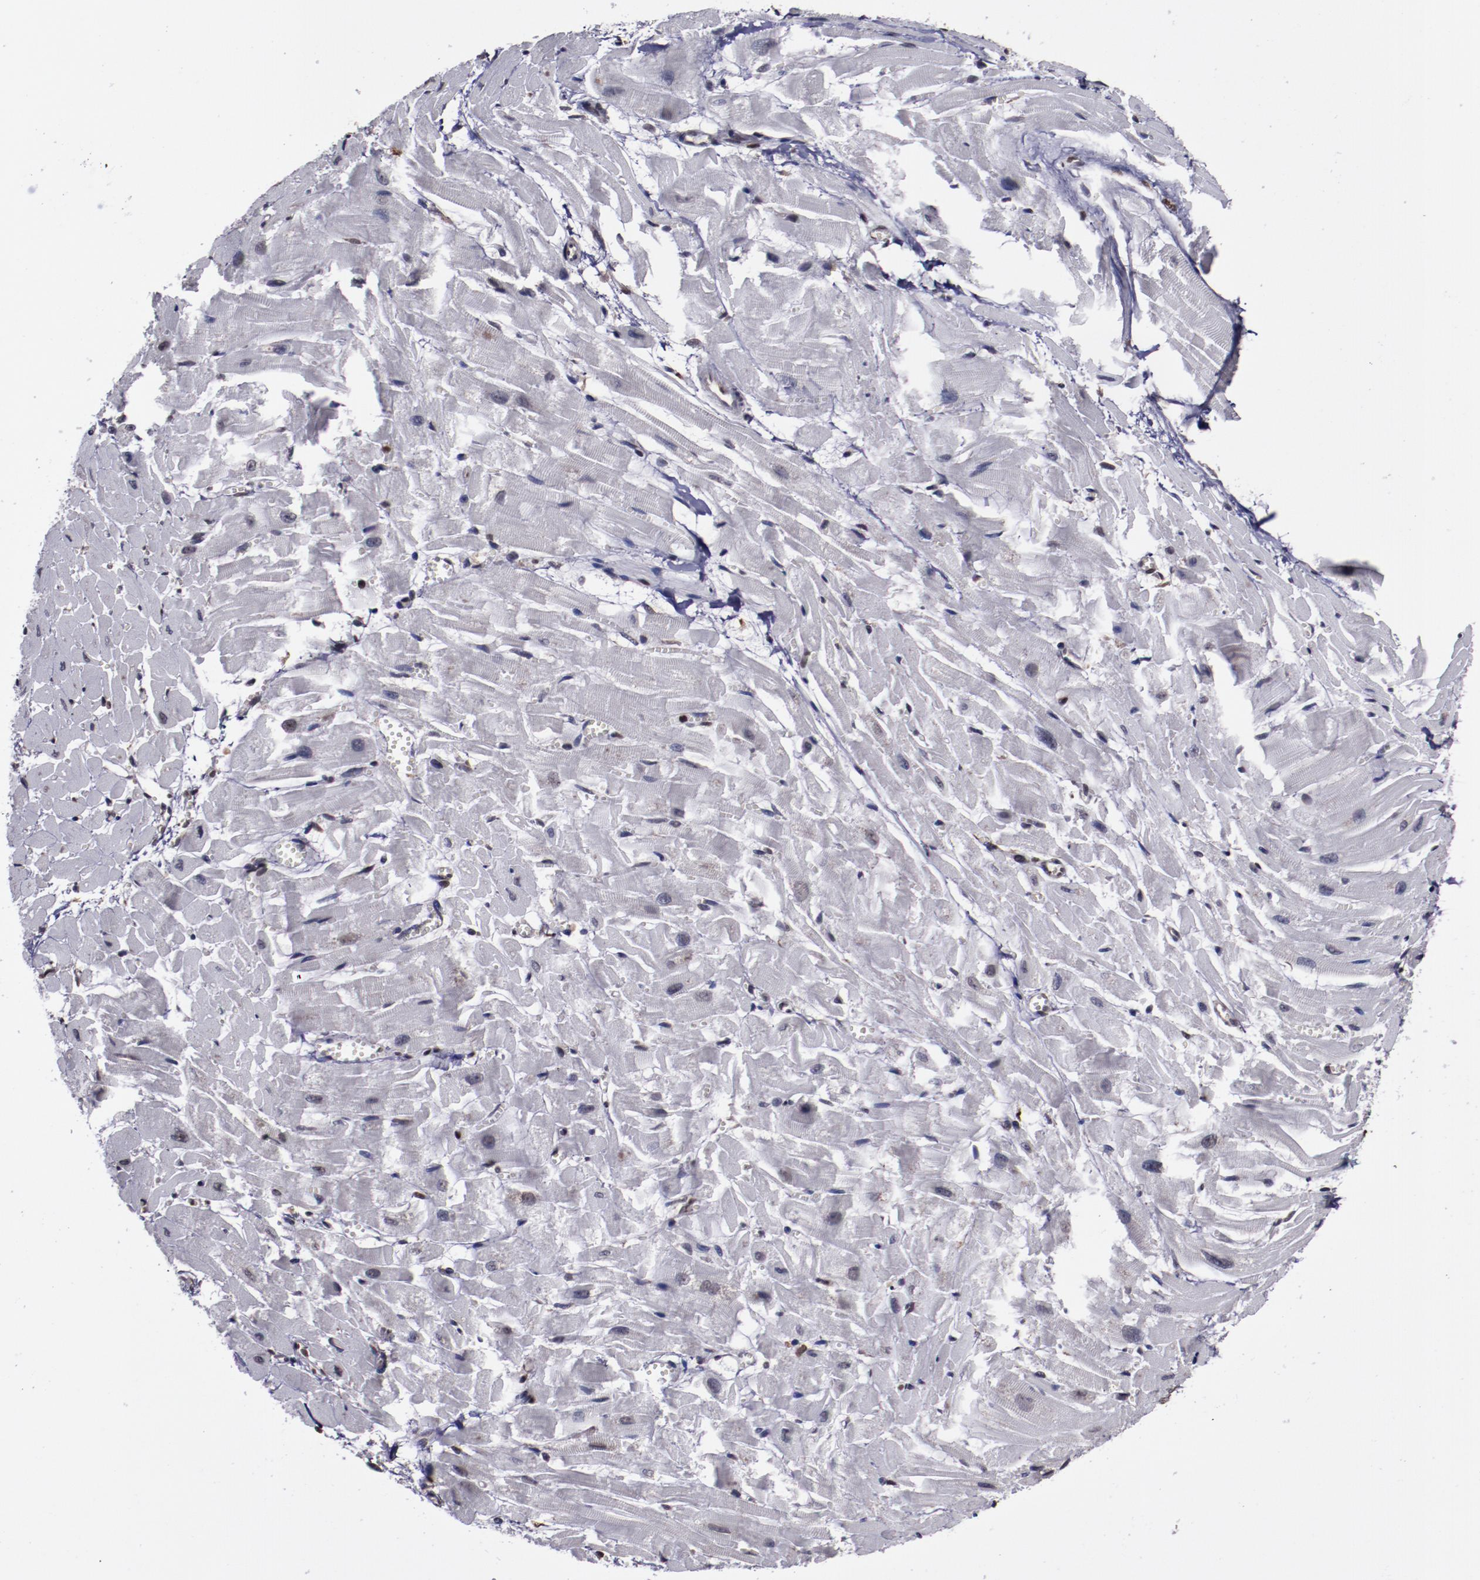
{"staining": {"intensity": "negative", "quantity": "none", "location": "none"}, "tissue": "heart muscle", "cell_type": "Cardiomyocytes", "image_type": "normal", "snomed": [{"axis": "morphology", "description": "Normal tissue, NOS"}, {"axis": "topography", "description": "Heart"}], "caption": "Heart muscle was stained to show a protein in brown. There is no significant expression in cardiomyocytes. (DAB (3,3'-diaminobenzidine) immunohistochemistry with hematoxylin counter stain).", "gene": "APEX1", "patient": {"sex": "female", "age": 19}}